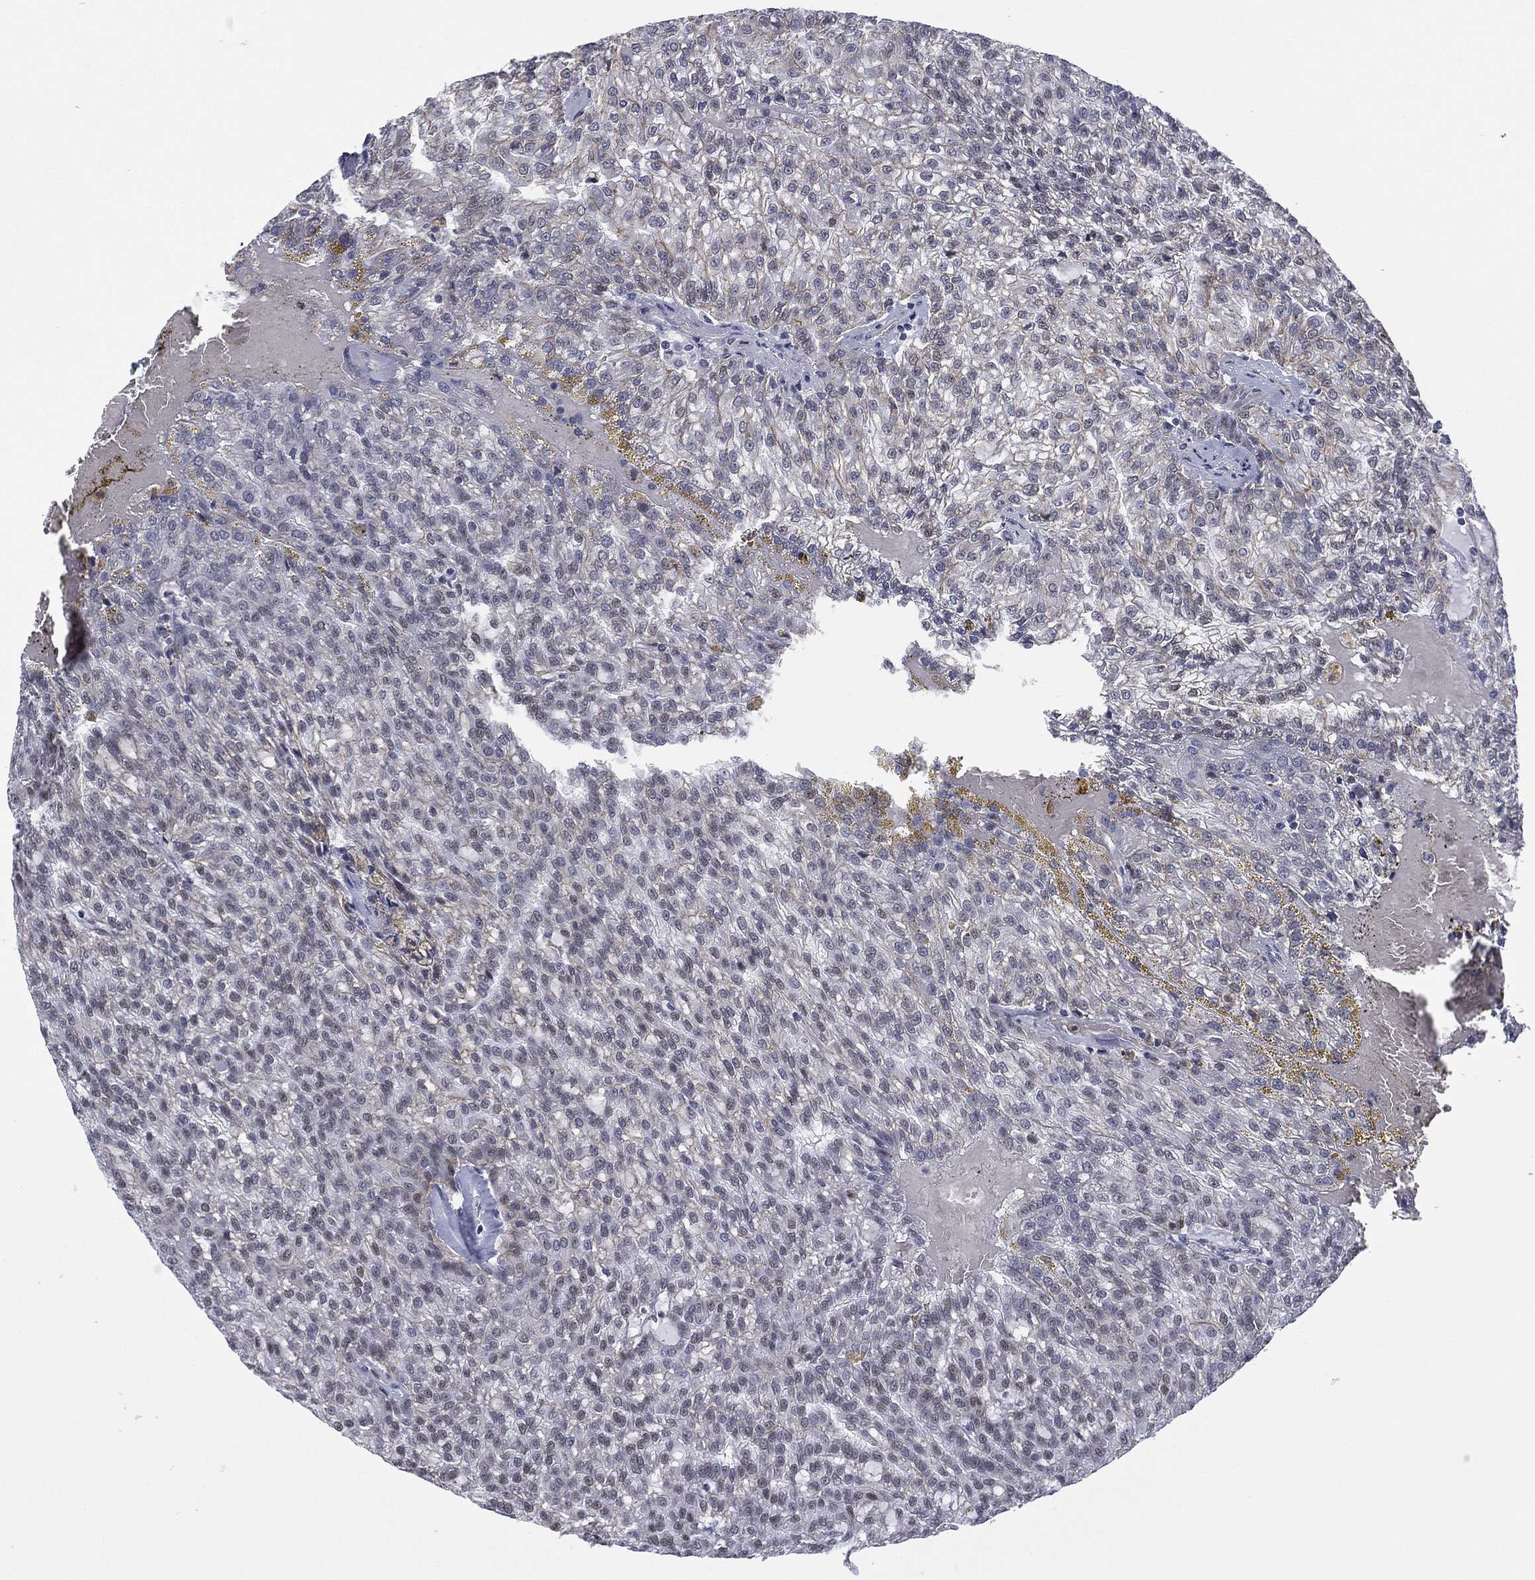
{"staining": {"intensity": "negative", "quantity": "none", "location": "none"}, "tissue": "renal cancer", "cell_type": "Tumor cells", "image_type": "cancer", "snomed": [{"axis": "morphology", "description": "Adenocarcinoma, NOS"}, {"axis": "topography", "description": "Kidney"}], "caption": "Protein analysis of renal cancer demonstrates no significant expression in tumor cells. Brightfield microscopy of IHC stained with DAB (3,3'-diaminobenzidine) (brown) and hematoxylin (blue), captured at high magnification.", "gene": "ZNF711", "patient": {"sex": "male", "age": 63}}